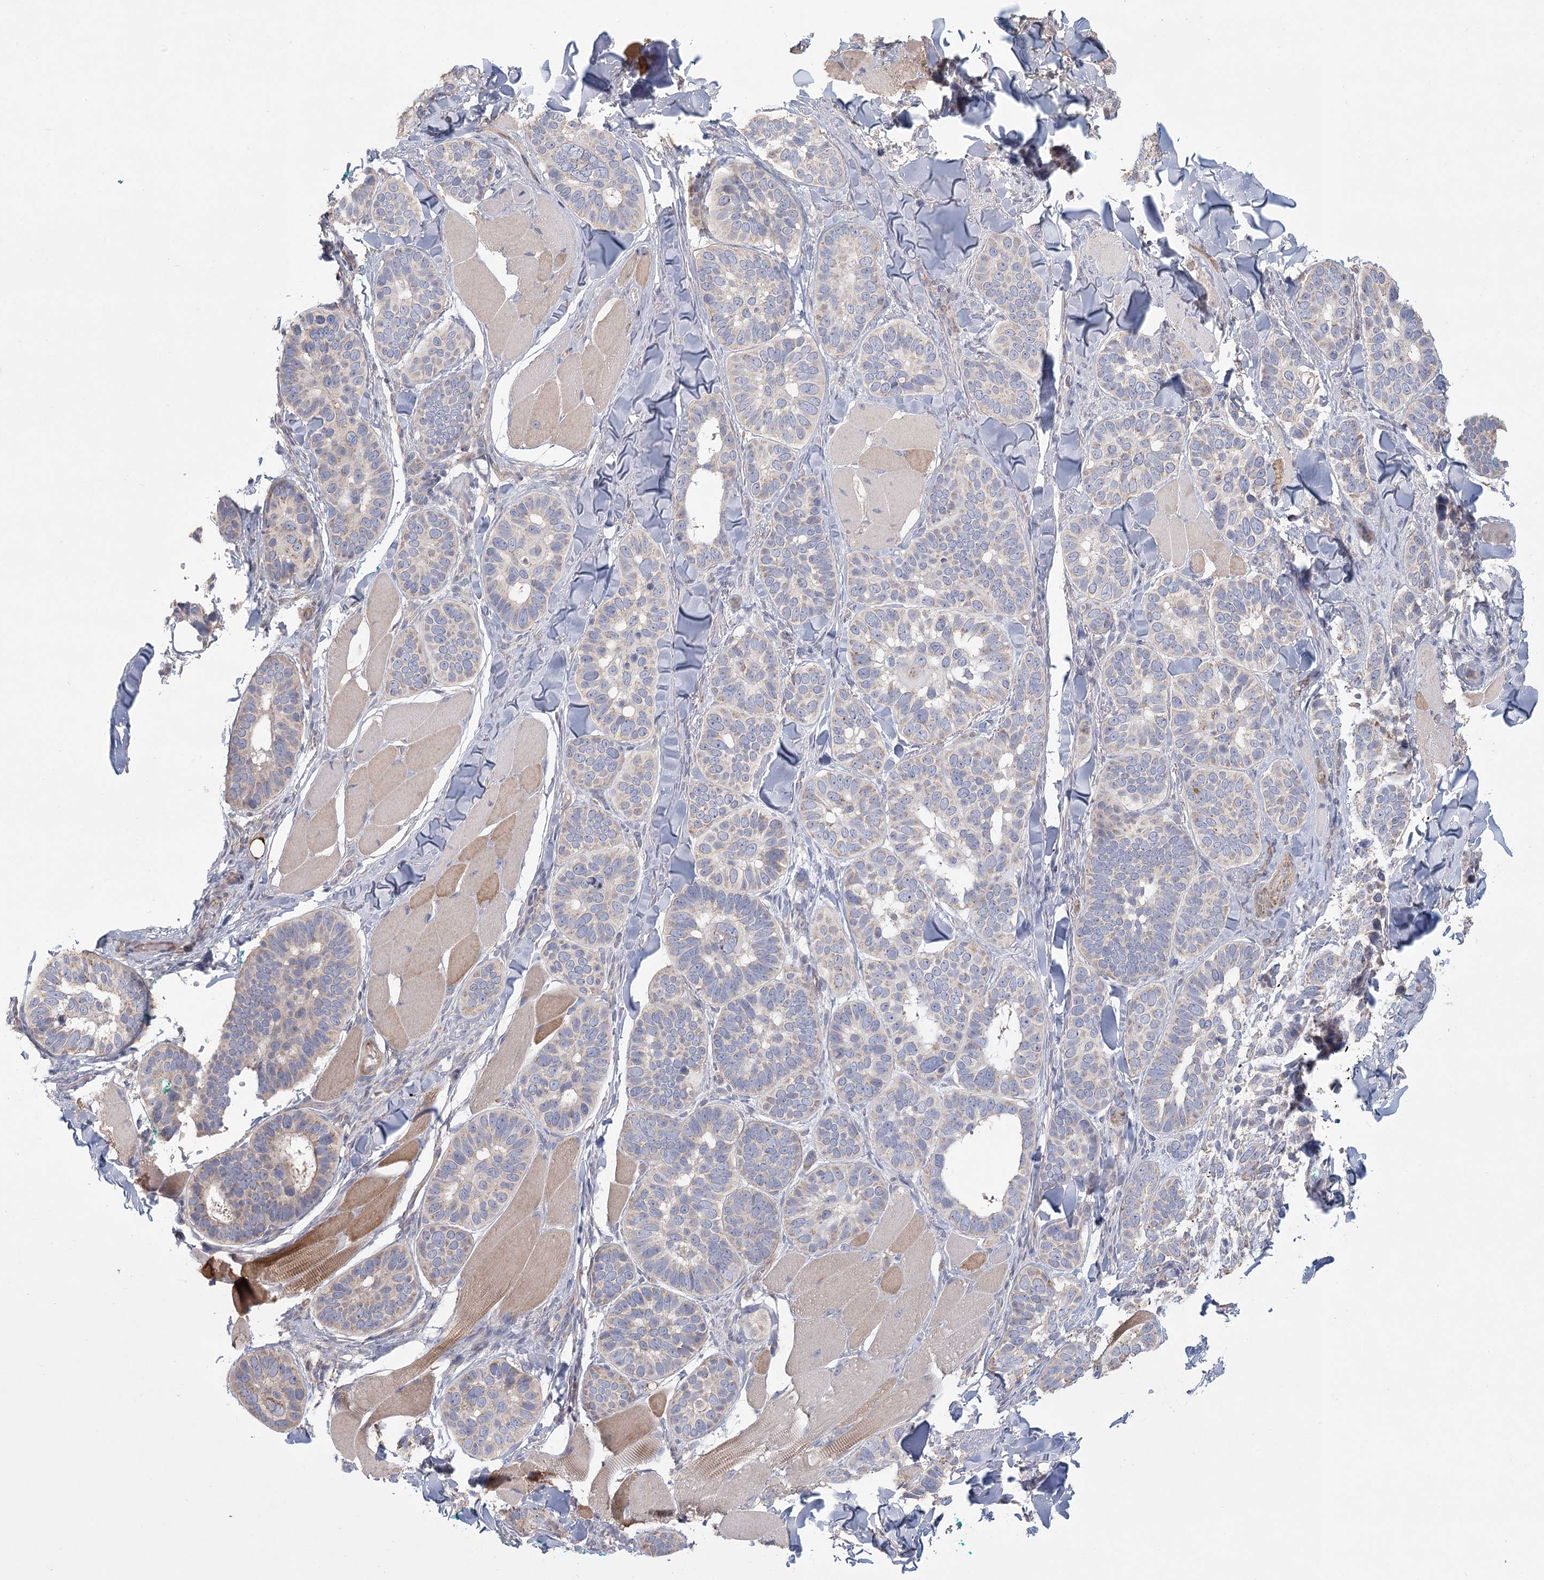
{"staining": {"intensity": "negative", "quantity": "none", "location": "none"}, "tissue": "skin cancer", "cell_type": "Tumor cells", "image_type": "cancer", "snomed": [{"axis": "morphology", "description": "Basal cell carcinoma"}, {"axis": "topography", "description": "Skin"}], "caption": "DAB immunohistochemical staining of human skin cancer (basal cell carcinoma) exhibits no significant staining in tumor cells.", "gene": "CNTLN", "patient": {"sex": "male", "age": 62}}